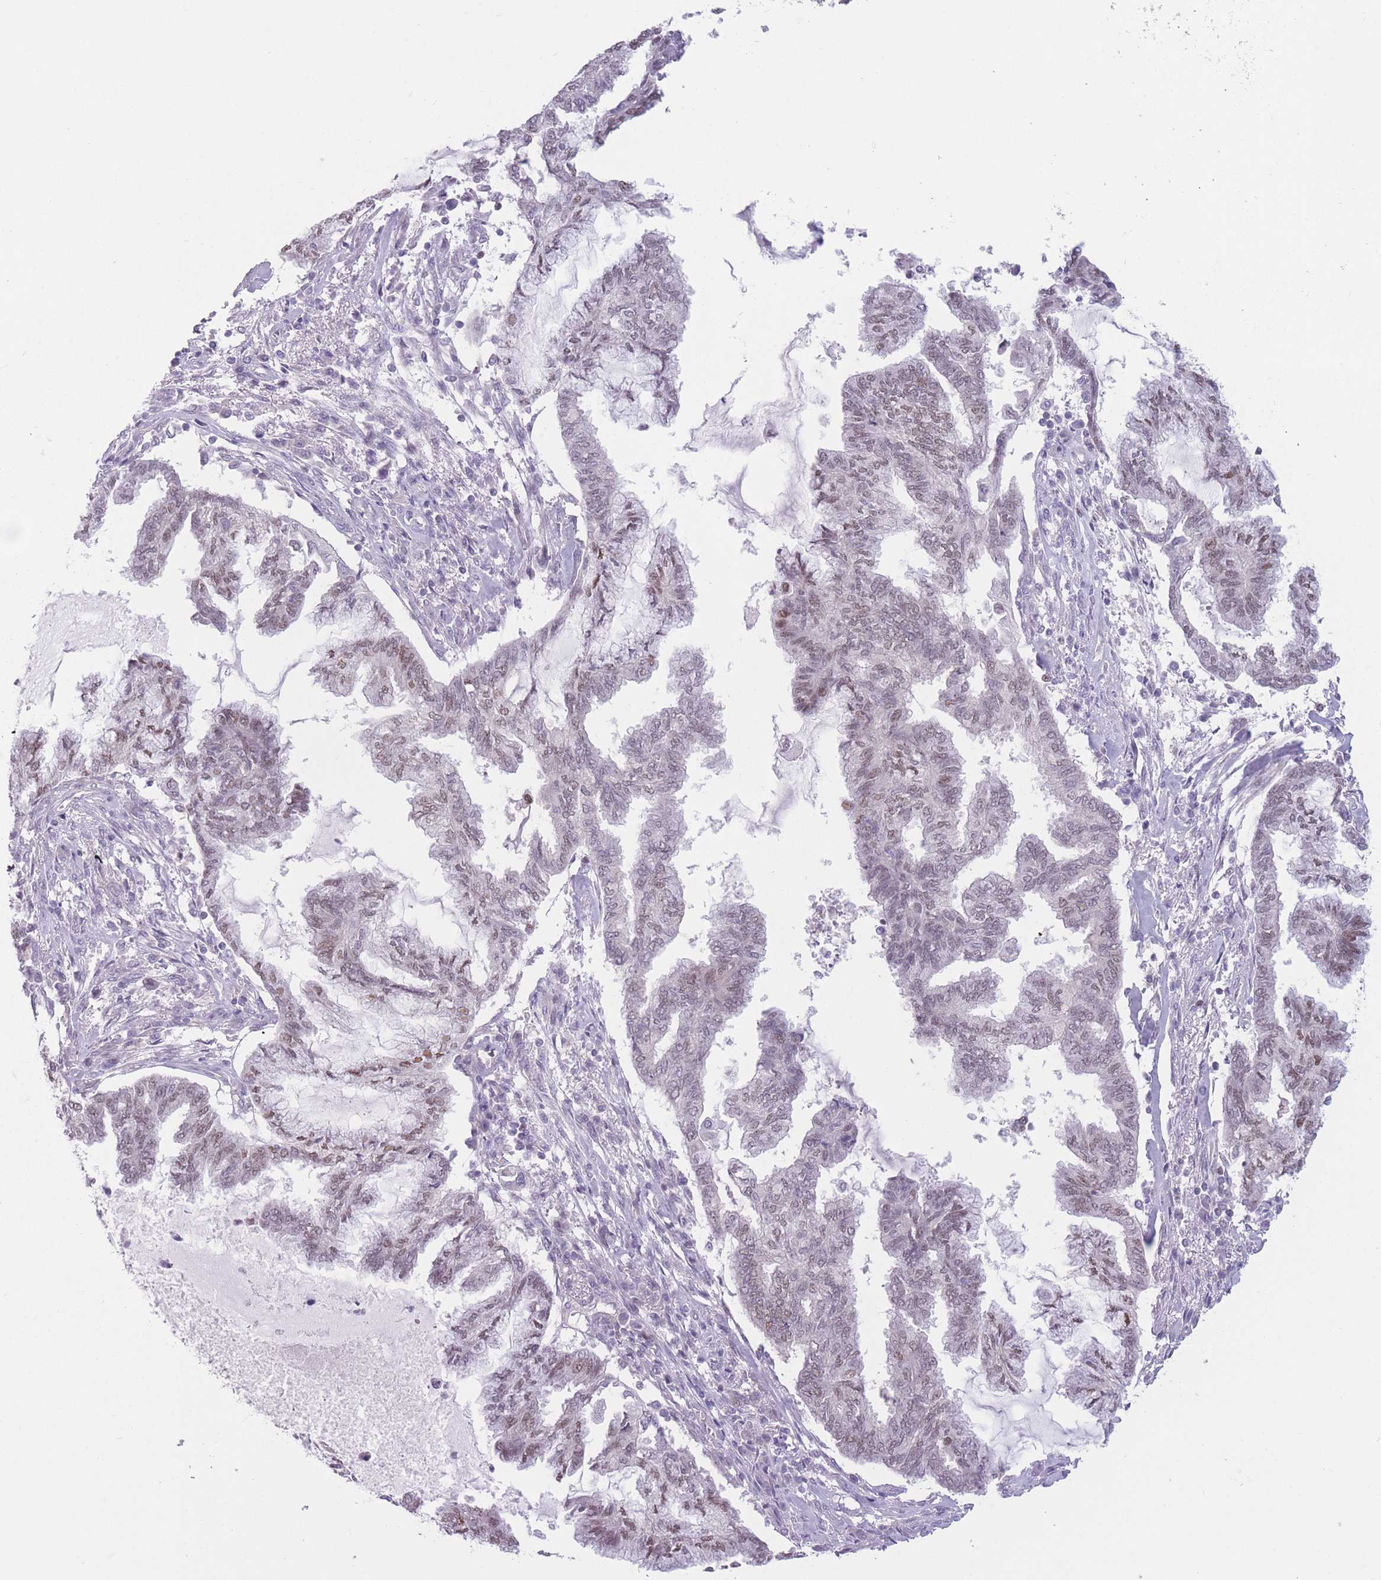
{"staining": {"intensity": "weak", "quantity": ">75%", "location": "nuclear"}, "tissue": "endometrial cancer", "cell_type": "Tumor cells", "image_type": "cancer", "snomed": [{"axis": "morphology", "description": "Adenocarcinoma, NOS"}, {"axis": "topography", "description": "Endometrium"}], "caption": "Endometrial cancer (adenocarcinoma) tissue displays weak nuclear positivity in approximately >75% of tumor cells, visualized by immunohistochemistry.", "gene": "ZNF439", "patient": {"sex": "female", "age": 86}}